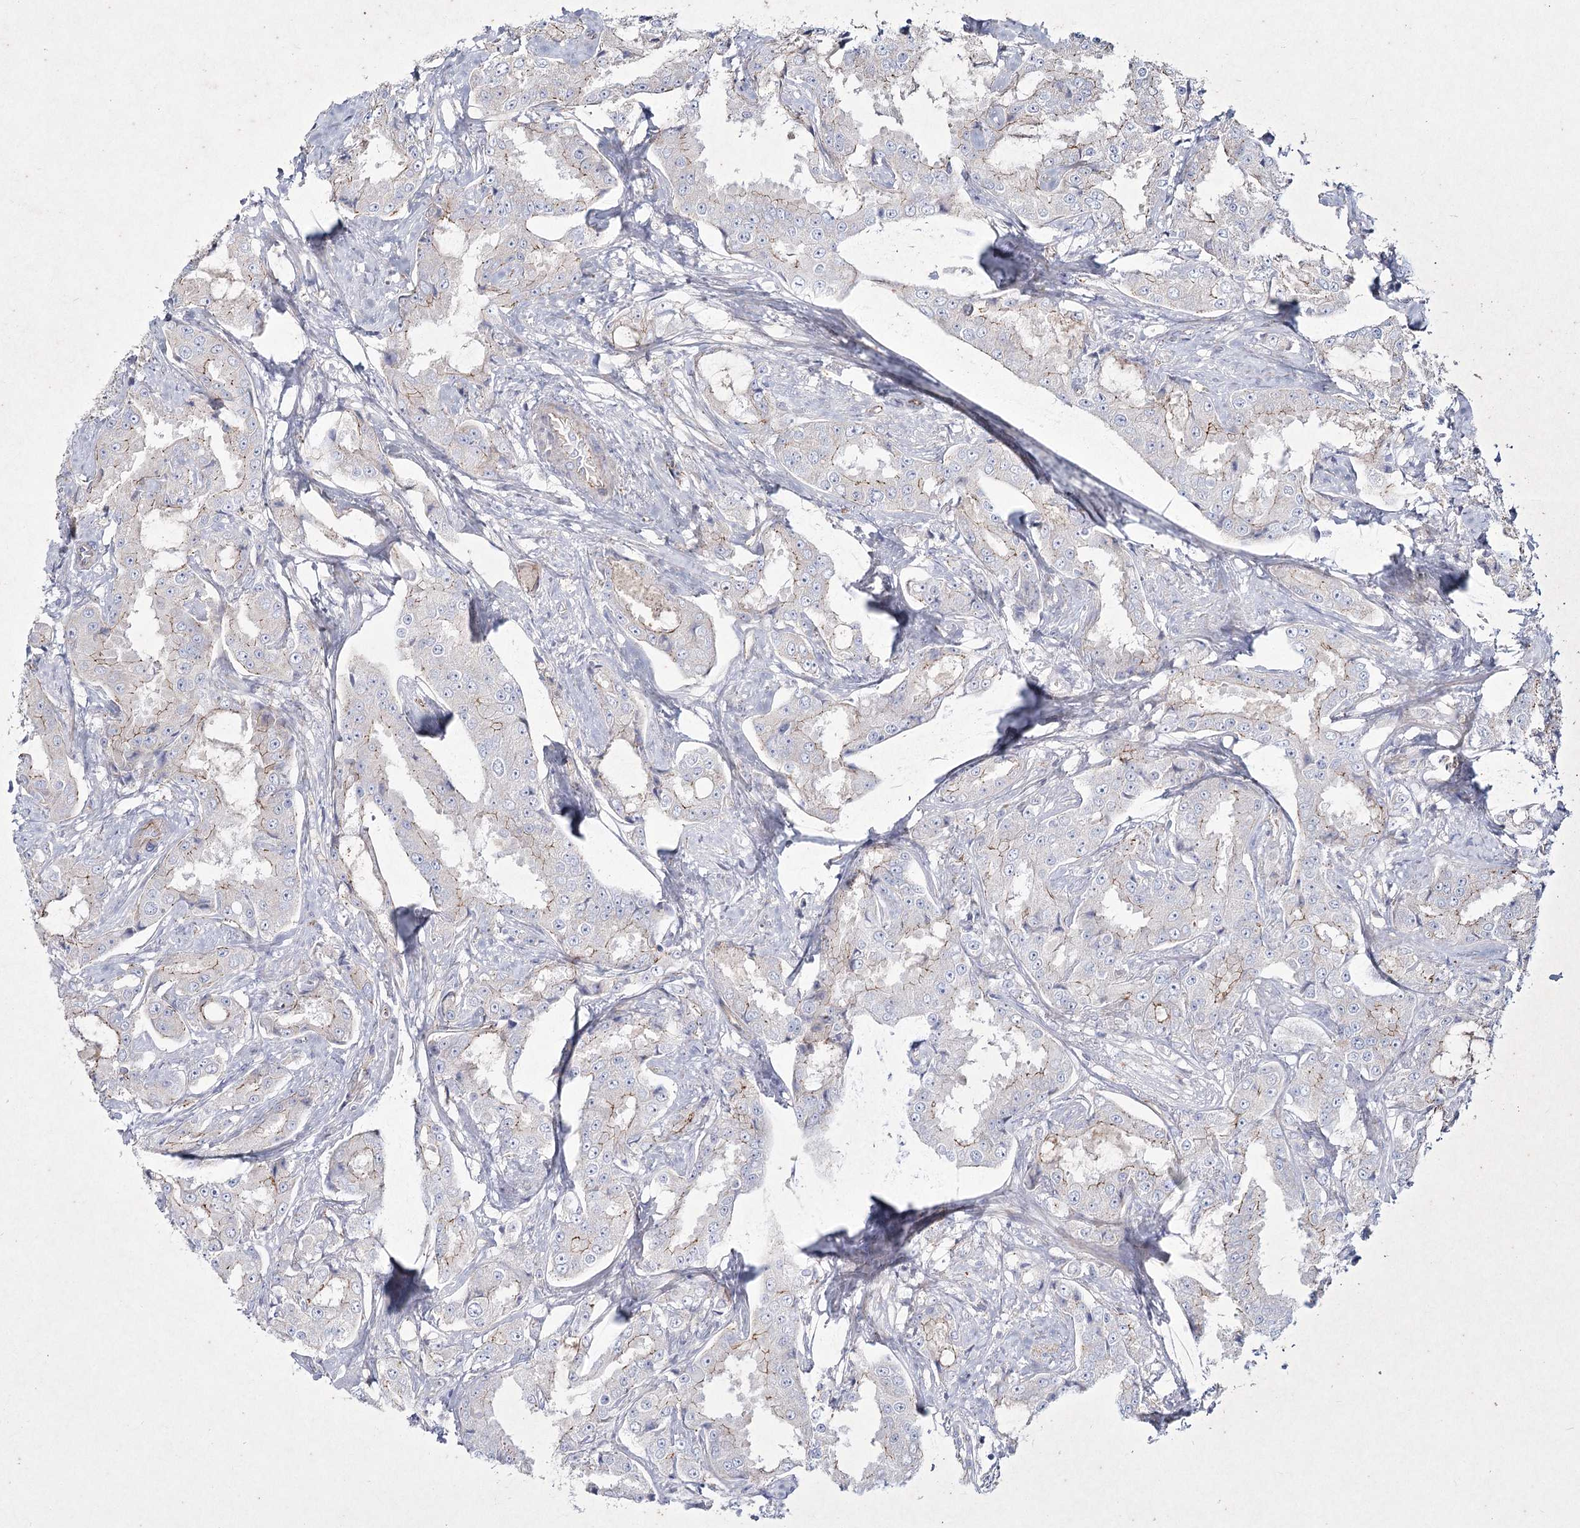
{"staining": {"intensity": "weak", "quantity": "<25%", "location": "cytoplasmic/membranous"}, "tissue": "prostate cancer", "cell_type": "Tumor cells", "image_type": "cancer", "snomed": [{"axis": "morphology", "description": "Adenocarcinoma, High grade"}, {"axis": "topography", "description": "Prostate"}], "caption": "The immunohistochemistry histopathology image has no significant expression in tumor cells of adenocarcinoma (high-grade) (prostate) tissue. The staining is performed using DAB (3,3'-diaminobenzidine) brown chromogen with nuclei counter-stained in using hematoxylin.", "gene": "LDLRAD3", "patient": {"sex": "male", "age": 73}}